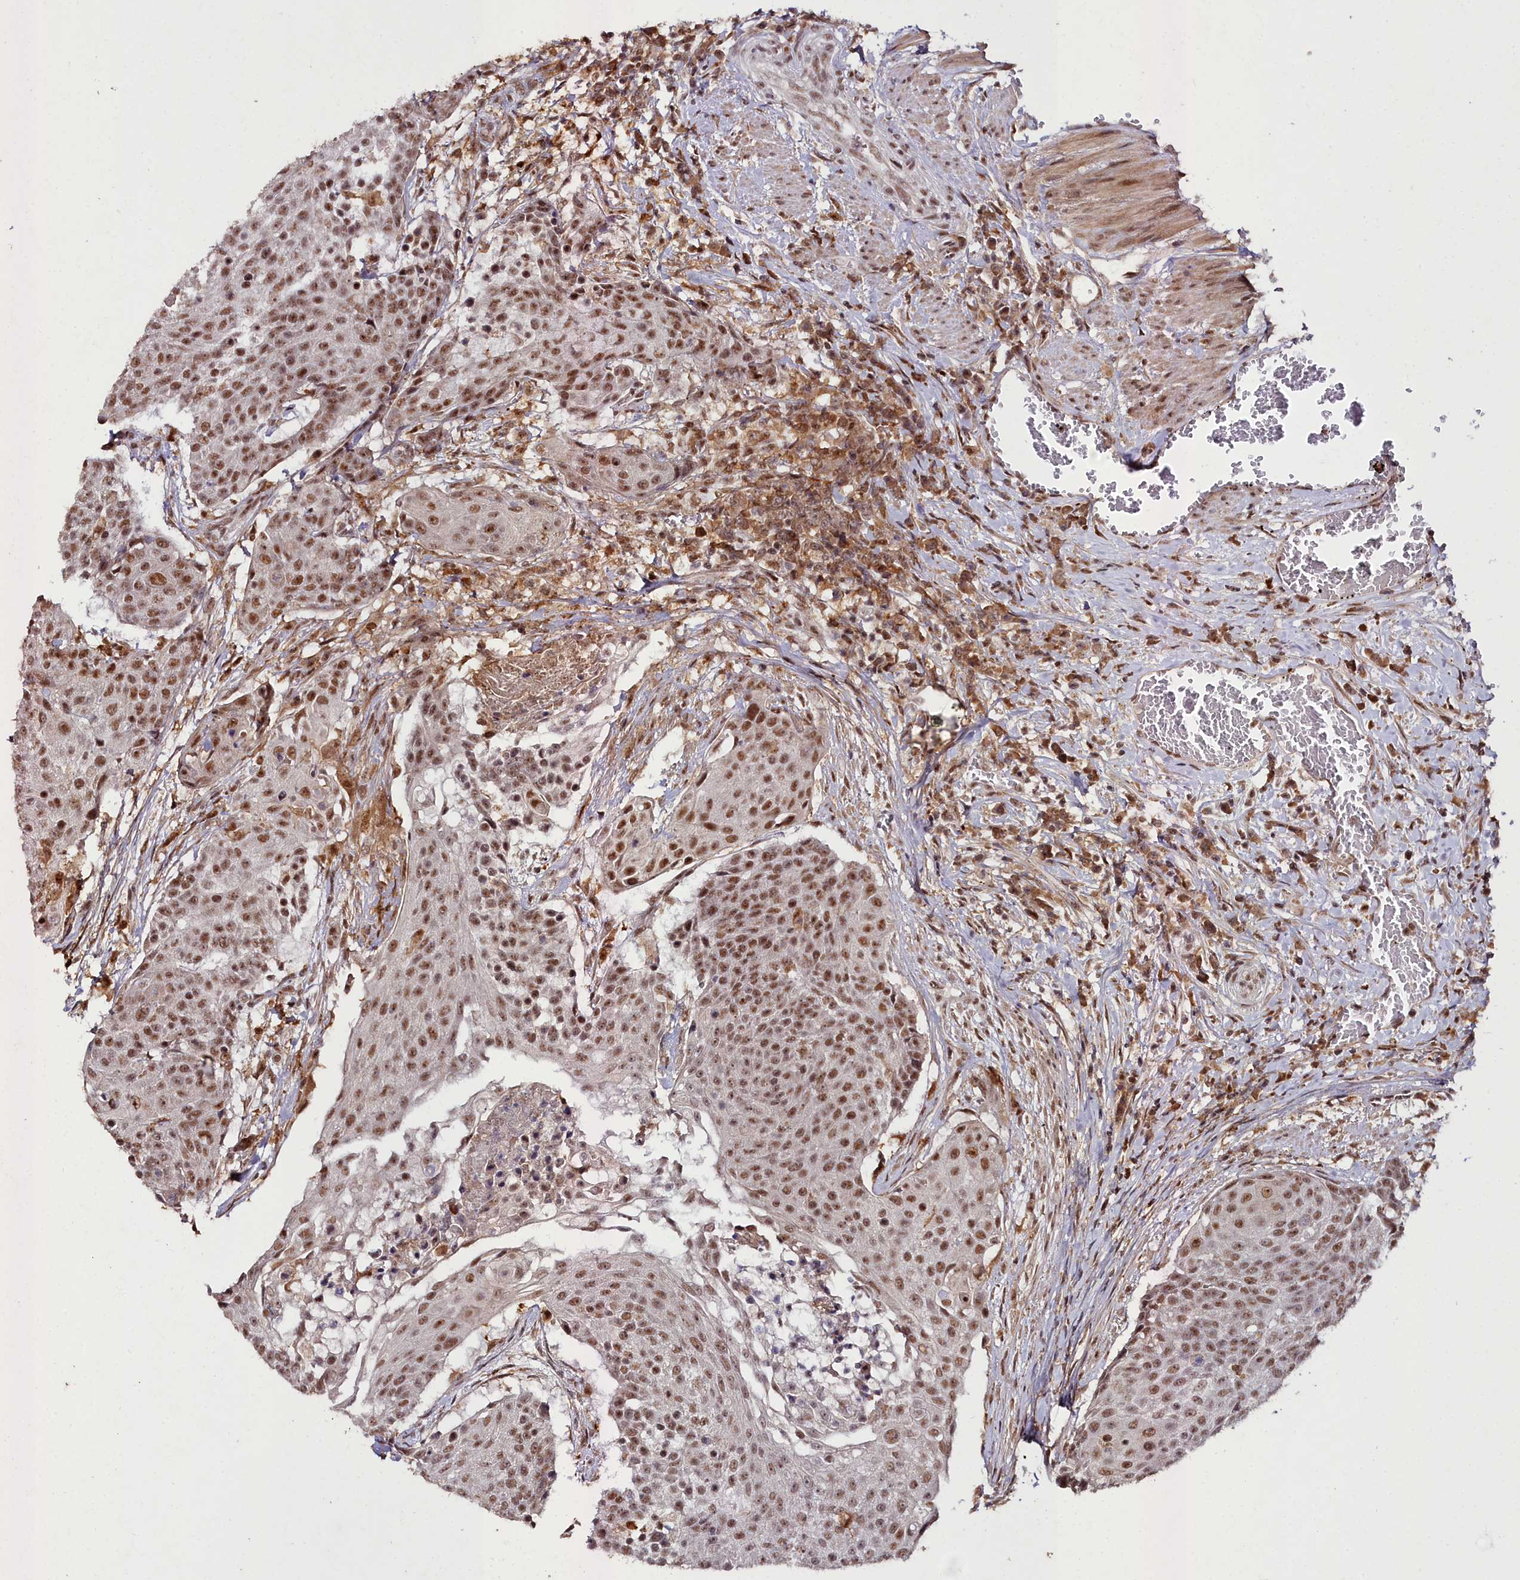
{"staining": {"intensity": "moderate", "quantity": ">75%", "location": "nuclear"}, "tissue": "urothelial cancer", "cell_type": "Tumor cells", "image_type": "cancer", "snomed": [{"axis": "morphology", "description": "Urothelial carcinoma, High grade"}, {"axis": "topography", "description": "Urinary bladder"}], "caption": "This image demonstrates urothelial cancer stained with IHC to label a protein in brown. The nuclear of tumor cells show moderate positivity for the protein. Nuclei are counter-stained blue.", "gene": "CXXC1", "patient": {"sex": "female", "age": 63}}